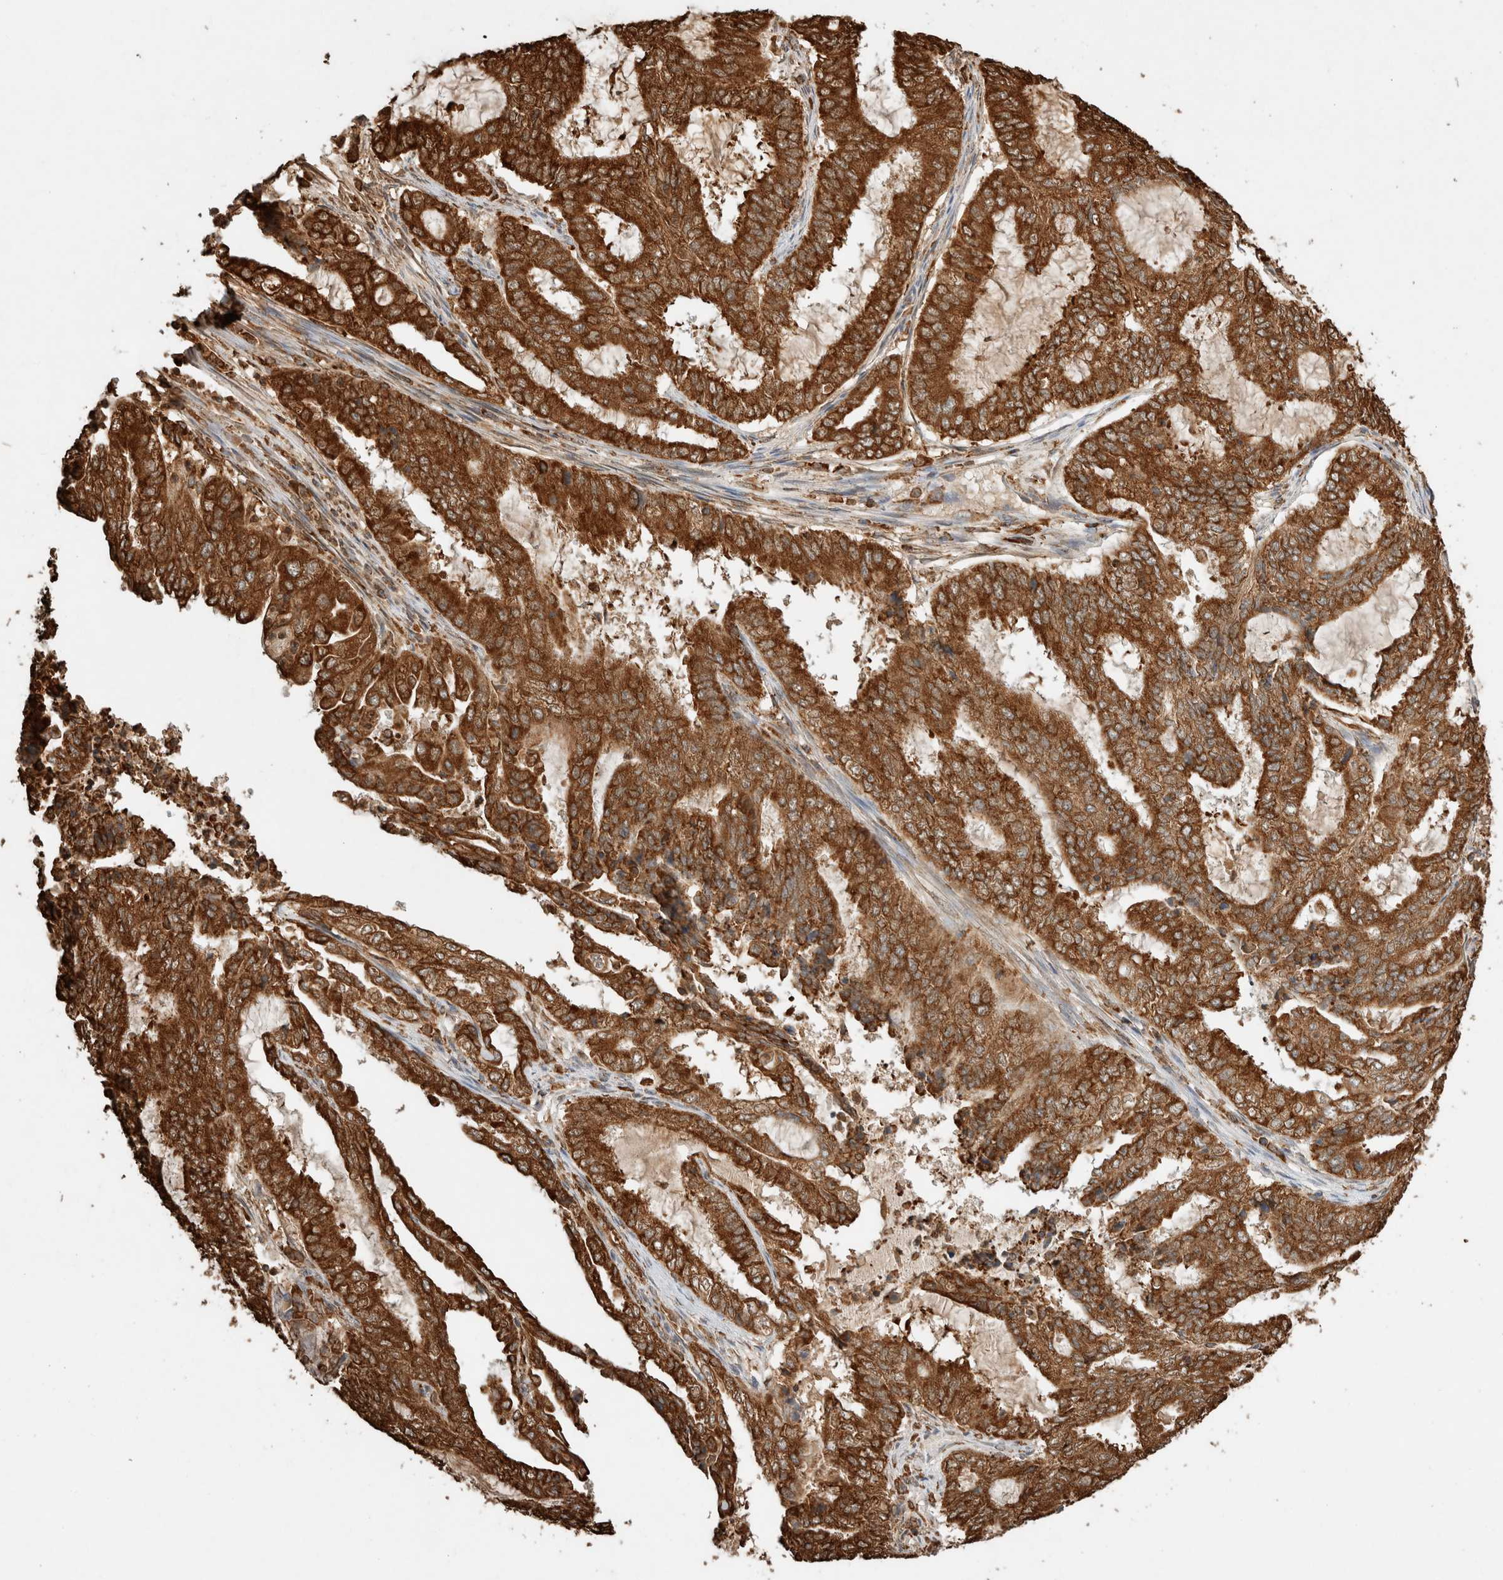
{"staining": {"intensity": "strong", "quantity": ">75%", "location": "cytoplasmic/membranous"}, "tissue": "endometrial cancer", "cell_type": "Tumor cells", "image_type": "cancer", "snomed": [{"axis": "morphology", "description": "Adenocarcinoma, NOS"}, {"axis": "topography", "description": "Endometrium"}], "caption": "IHC (DAB) staining of adenocarcinoma (endometrial) exhibits strong cytoplasmic/membranous protein expression in about >75% of tumor cells.", "gene": "ERAP1", "patient": {"sex": "female", "age": 51}}